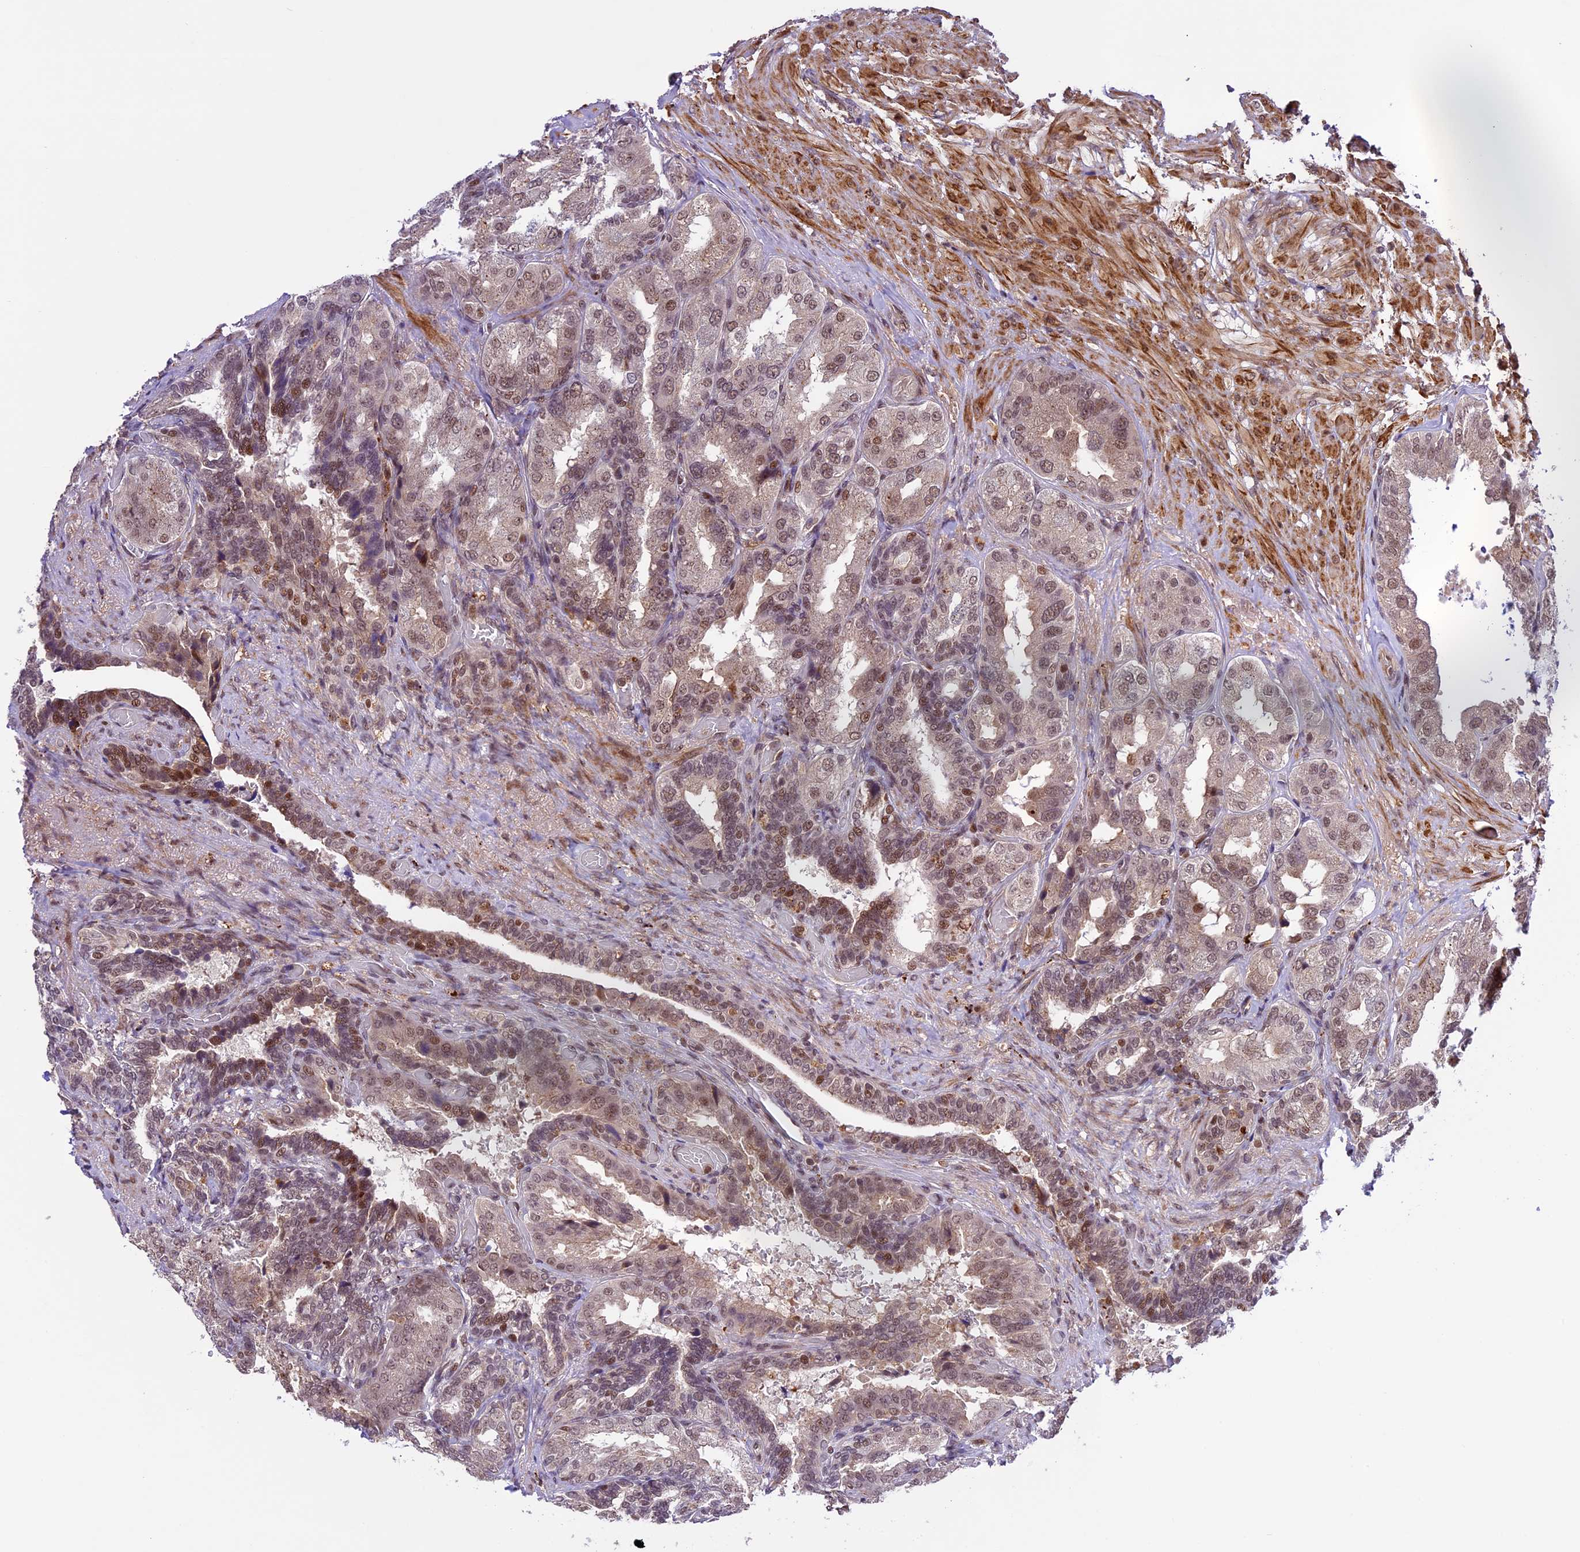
{"staining": {"intensity": "moderate", "quantity": "25%-75%", "location": "nuclear"}, "tissue": "seminal vesicle", "cell_type": "Glandular cells", "image_type": "normal", "snomed": [{"axis": "morphology", "description": "Normal tissue, NOS"}, {"axis": "topography", "description": "Seminal veicle"}, {"axis": "topography", "description": "Peripheral nerve tissue"}], "caption": "This micrograph exhibits IHC staining of unremarkable seminal vesicle, with medium moderate nuclear positivity in about 25%-75% of glandular cells.", "gene": "DHX38", "patient": {"sex": "male", "age": 63}}